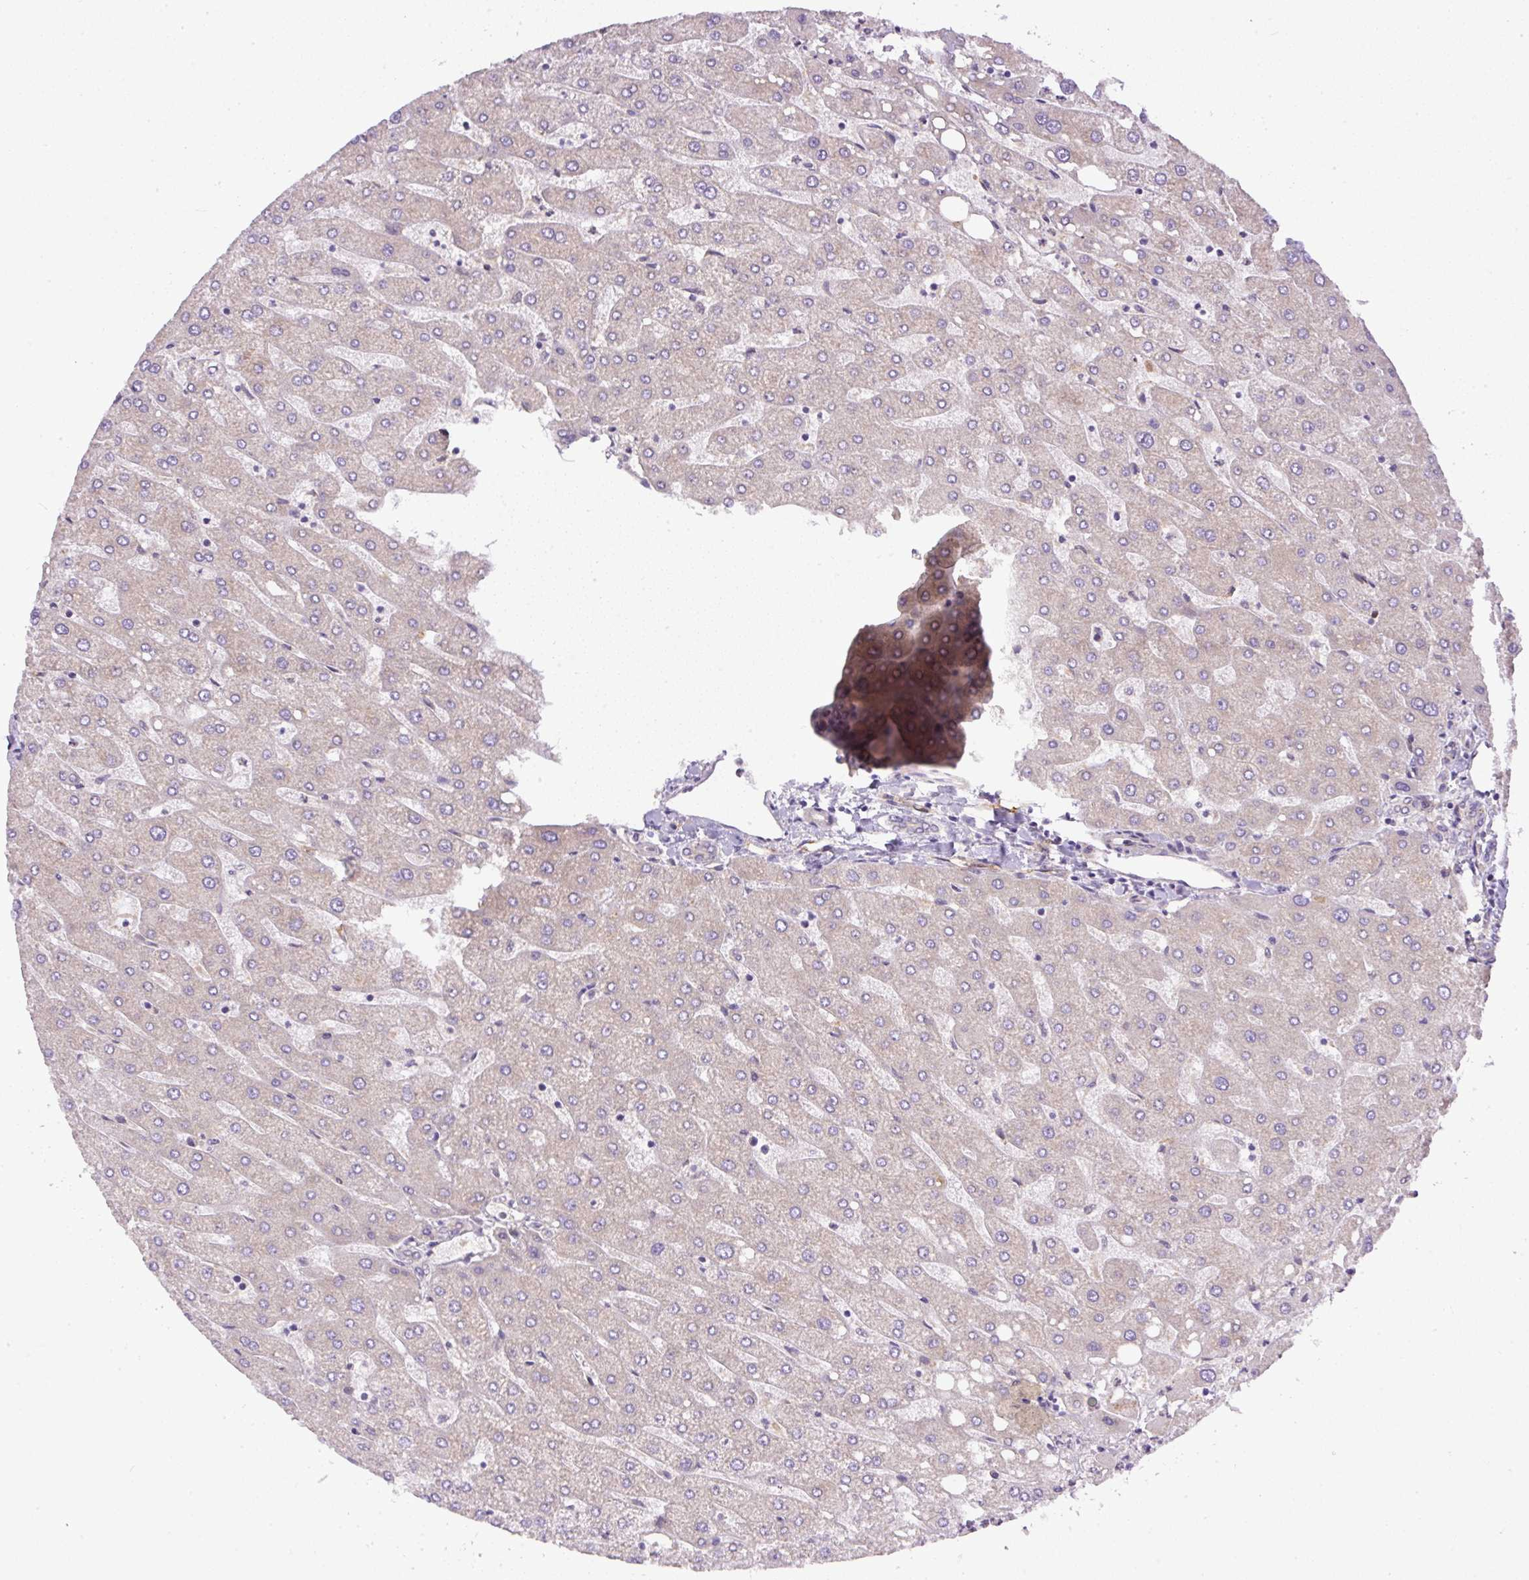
{"staining": {"intensity": "weak", "quantity": "<25%", "location": "cytoplasmic/membranous"}, "tissue": "liver", "cell_type": "Cholangiocytes", "image_type": "normal", "snomed": [{"axis": "morphology", "description": "Normal tissue, NOS"}, {"axis": "topography", "description": "Liver"}], "caption": "Protein analysis of benign liver exhibits no significant staining in cholangiocytes.", "gene": "DAPK1", "patient": {"sex": "male", "age": 67}}